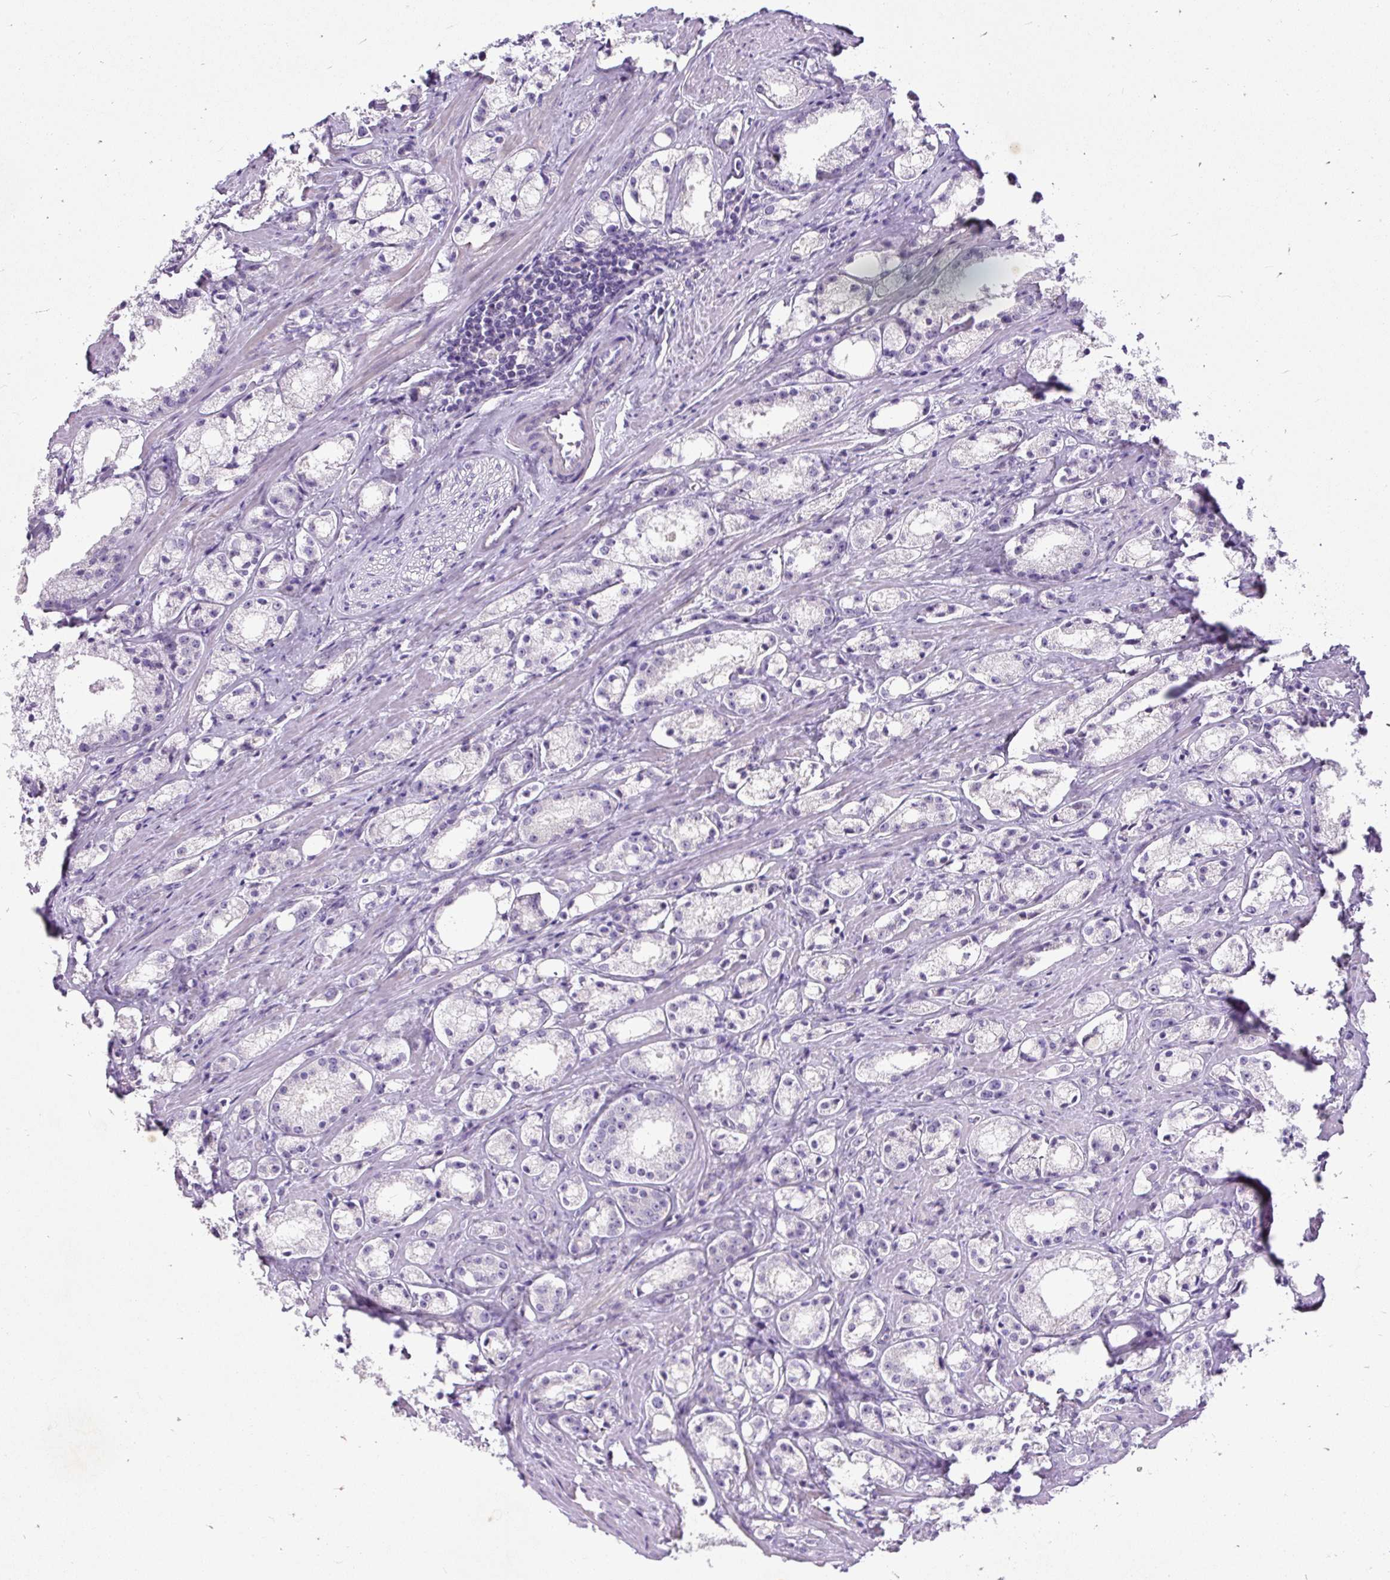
{"staining": {"intensity": "negative", "quantity": "none", "location": "none"}, "tissue": "prostate cancer", "cell_type": "Tumor cells", "image_type": "cancer", "snomed": [{"axis": "morphology", "description": "Adenocarcinoma, High grade"}, {"axis": "topography", "description": "Prostate"}], "caption": "Prostate cancer (high-grade adenocarcinoma) stained for a protein using immunohistochemistry exhibits no expression tumor cells.", "gene": "KRTAP20-3", "patient": {"sex": "male", "age": 66}}